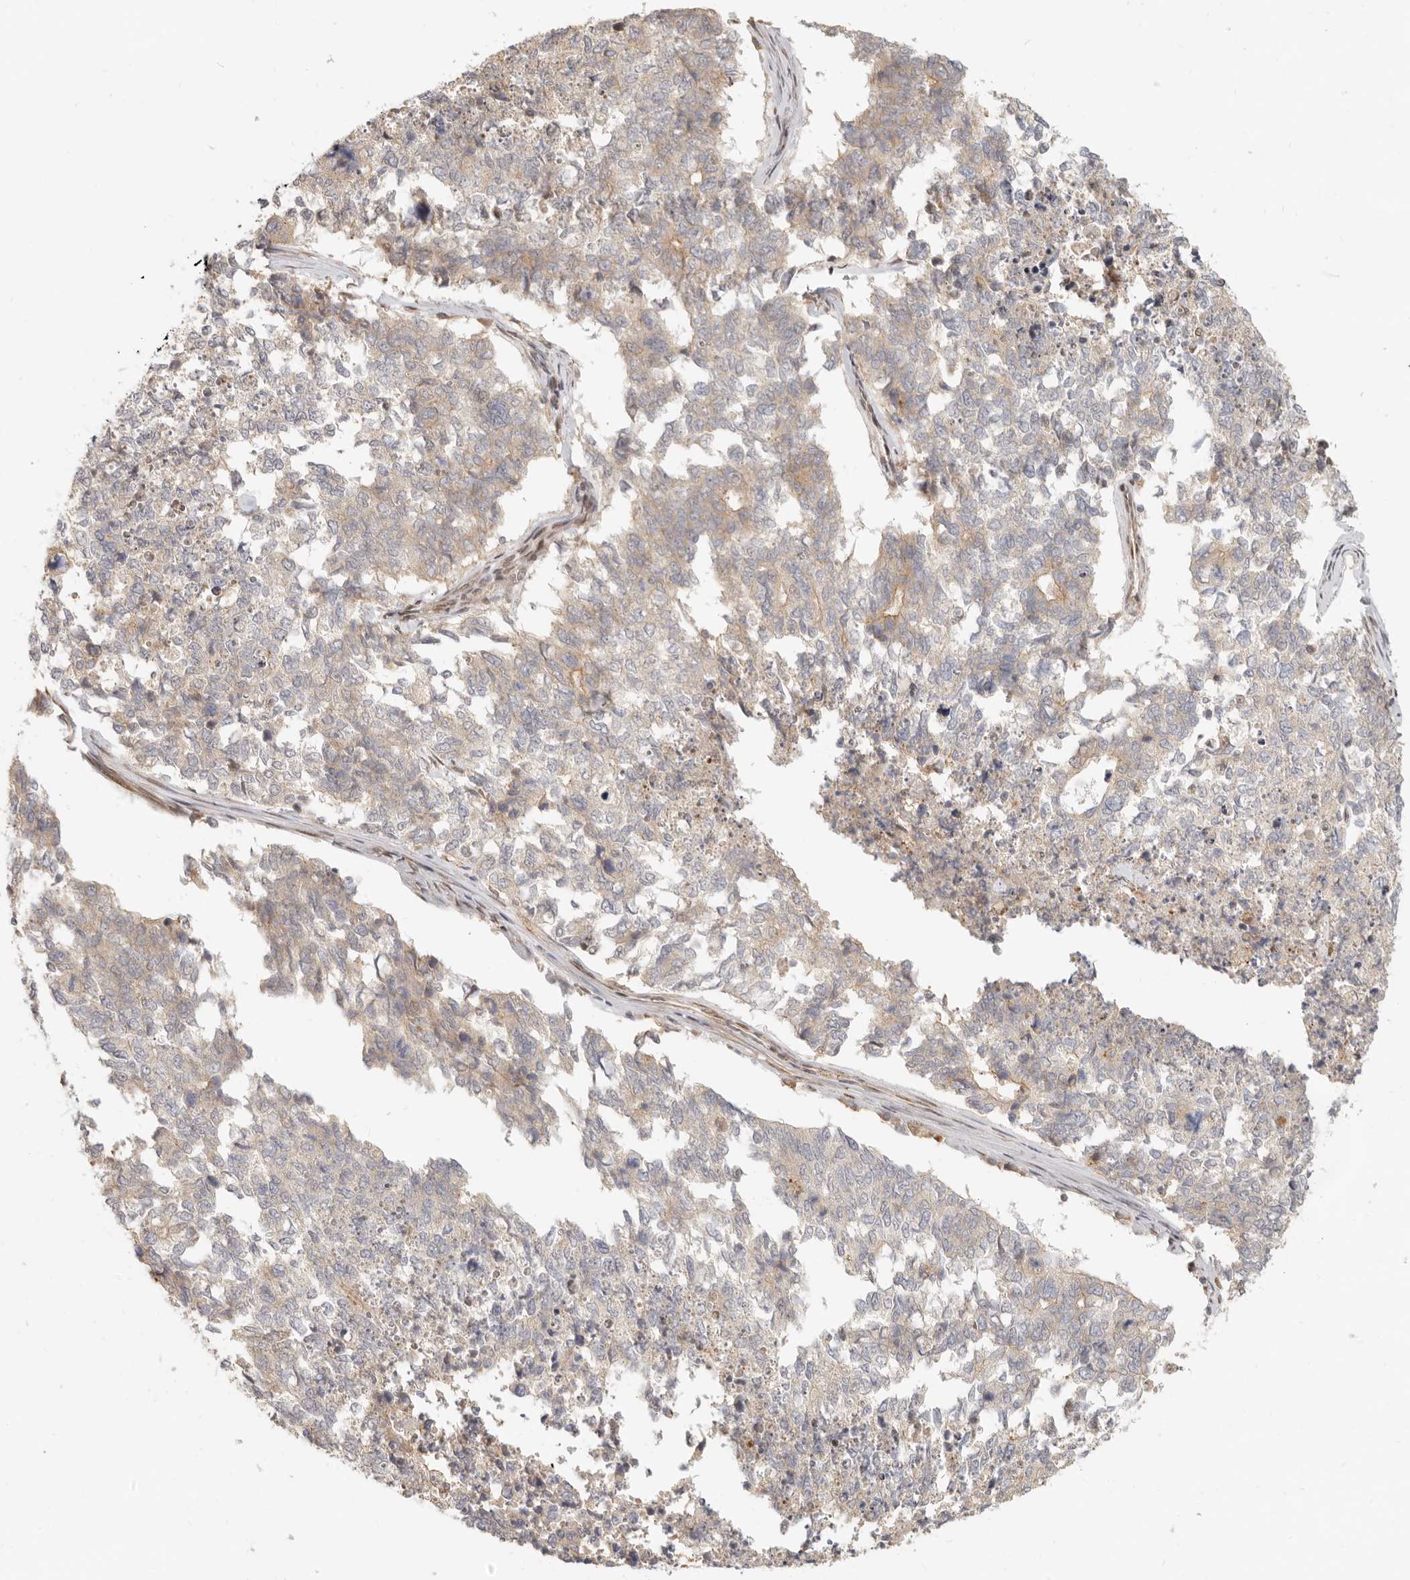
{"staining": {"intensity": "weak", "quantity": "<25%", "location": "cytoplasmic/membranous"}, "tissue": "cervical cancer", "cell_type": "Tumor cells", "image_type": "cancer", "snomed": [{"axis": "morphology", "description": "Squamous cell carcinoma, NOS"}, {"axis": "topography", "description": "Cervix"}], "caption": "Cervical cancer was stained to show a protein in brown. There is no significant positivity in tumor cells.", "gene": "TUFT1", "patient": {"sex": "female", "age": 63}}